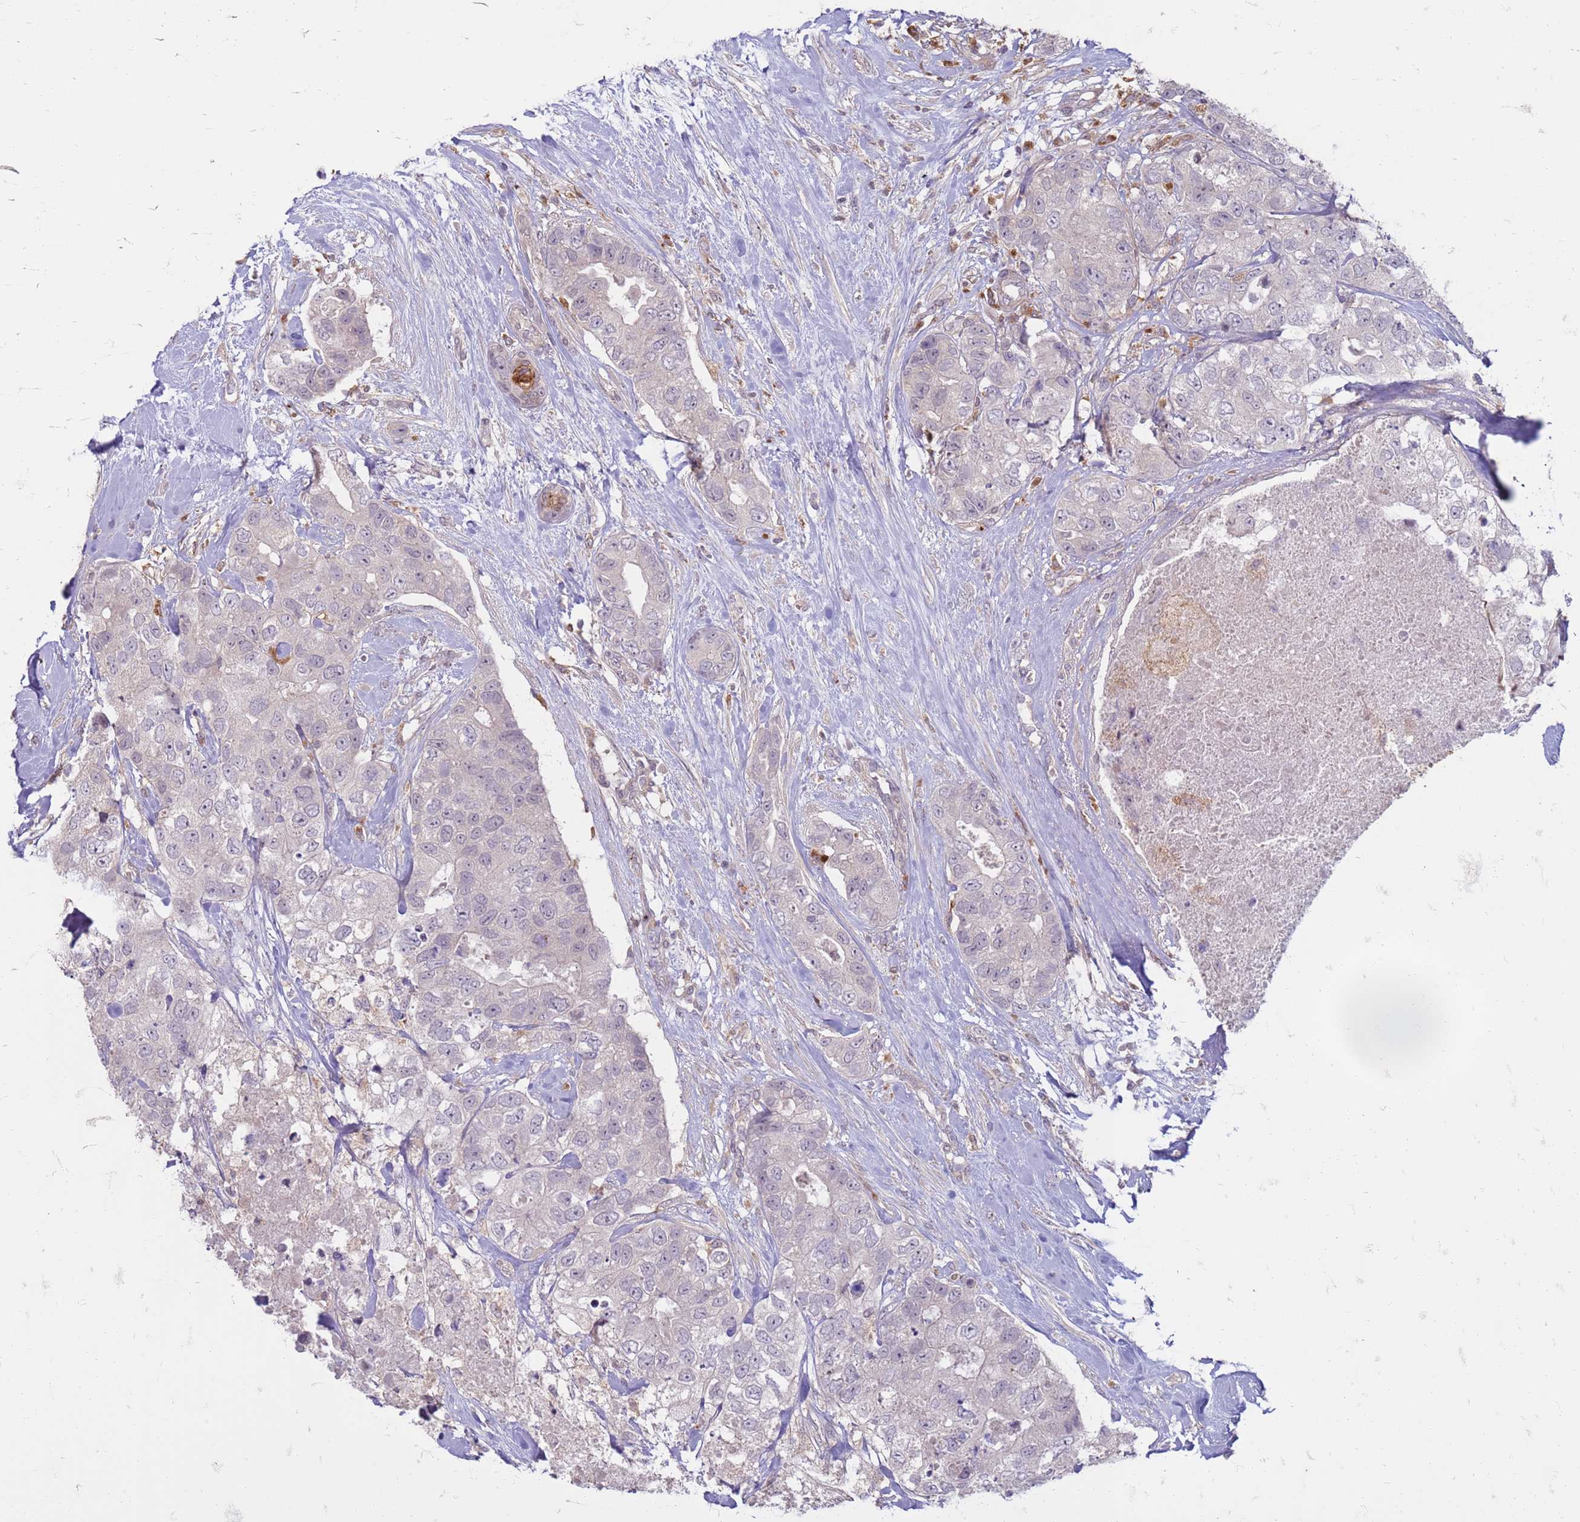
{"staining": {"intensity": "negative", "quantity": "none", "location": "none"}, "tissue": "breast cancer", "cell_type": "Tumor cells", "image_type": "cancer", "snomed": [{"axis": "morphology", "description": "Duct carcinoma"}, {"axis": "topography", "description": "Breast"}], "caption": "An image of breast cancer (intraductal carcinoma) stained for a protein exhibits no brown staining in tumor cells.", "gene": "SLC15A3", "patient": {"sex": "female", "age": 62}}